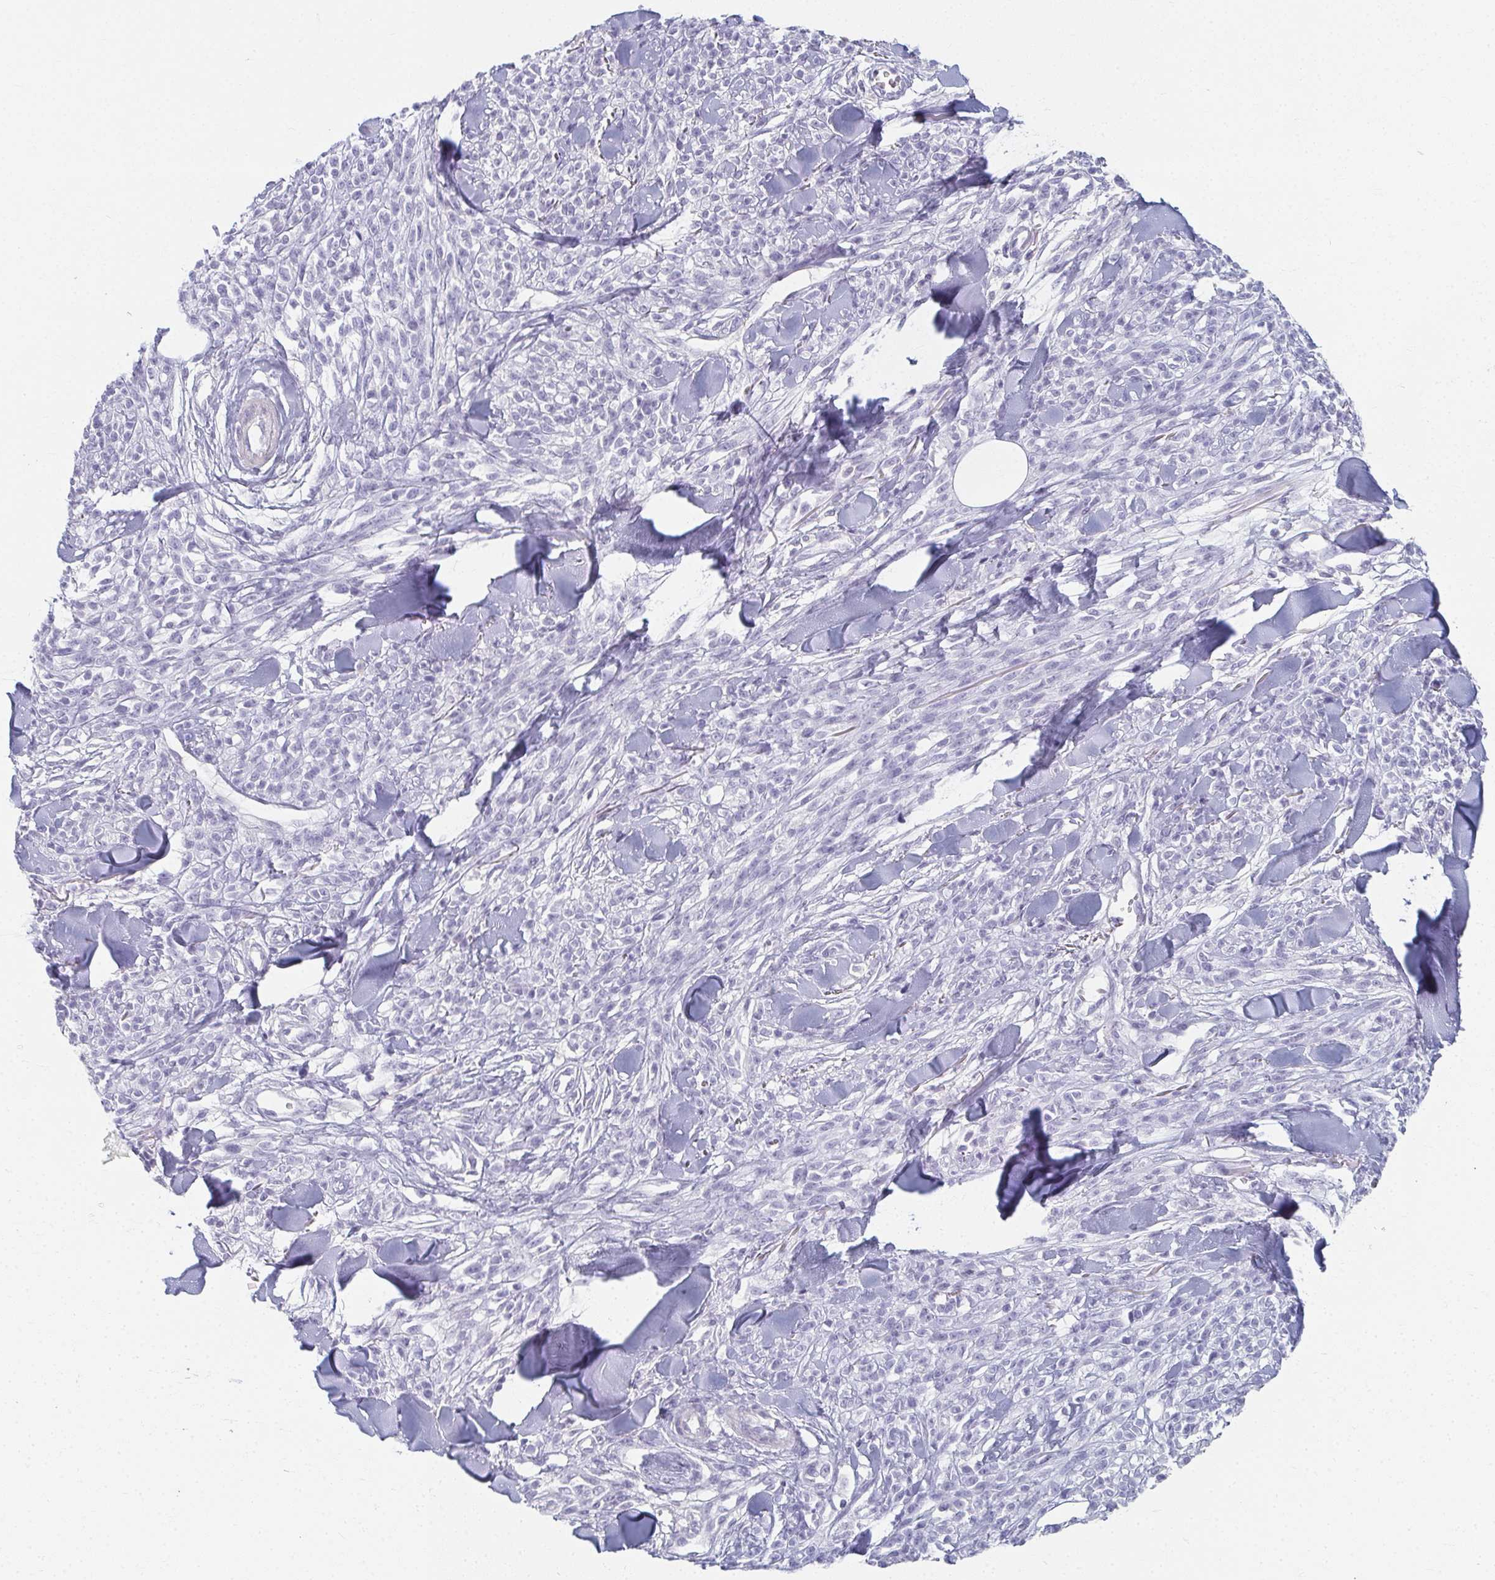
{"staining": {"intensity": "negative", "quantity": "none", "location": "none"}, "tissue": "melanoma", "cell_type": "Tumor cells", "image_type": "cancer", "snomed": [{"axis": "morphology", "description": "Malignant melanoma, NOS"}, {"axis": "topography", "description": "Skin"}, {"axis": "topography", "description": "Skin of trunk"}], "caption": "Immunohistochemical staining of melanoma exhibits no significant positivity in tumor cells.", "gene": "CAMKV", "patient": {"sex": "male", "age": 74}}